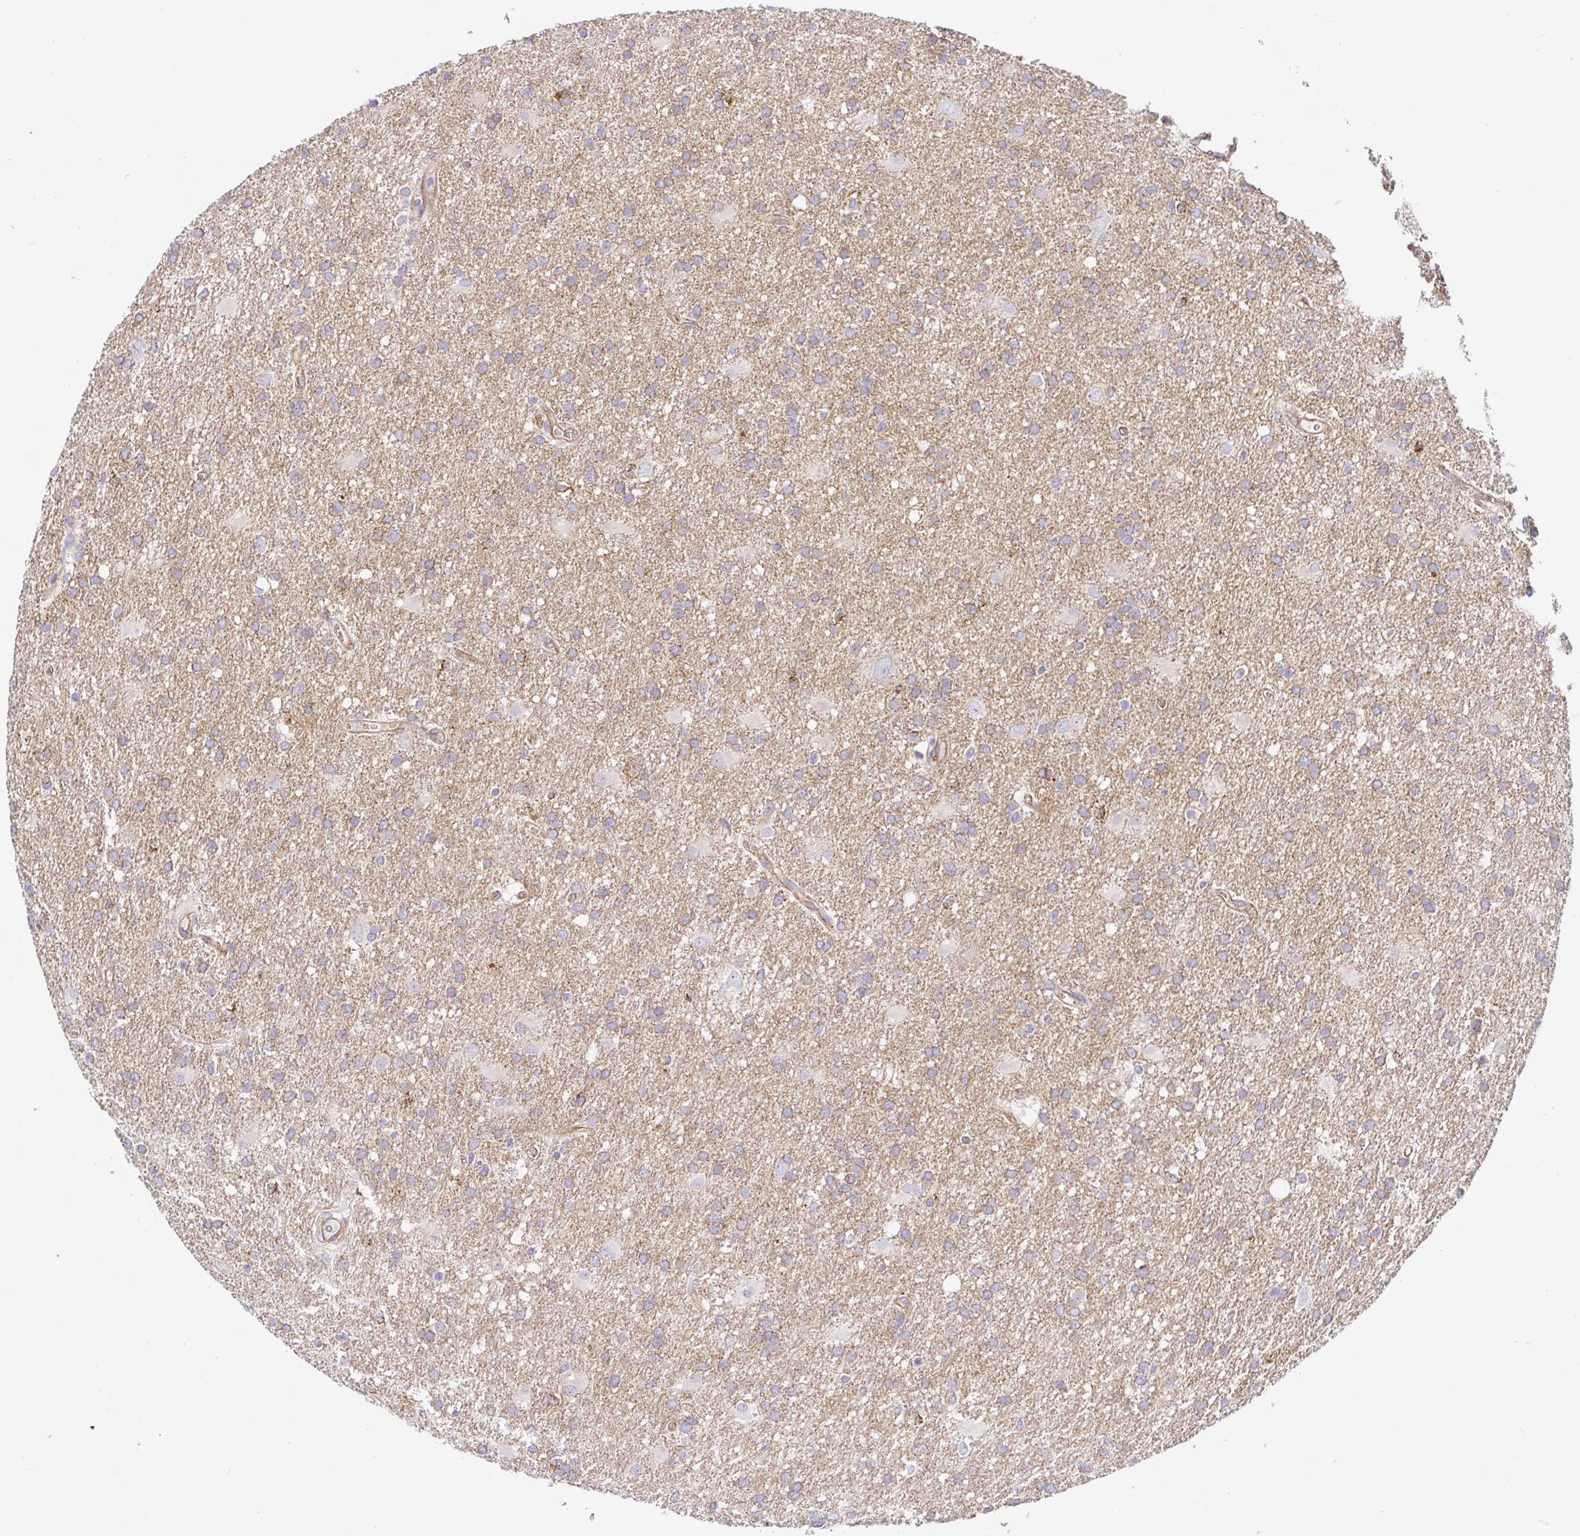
{"staining": {"intensity": "negative", "quantity": "none", "location": "none"}, "tissue": "glioma", "cell_type": "Tumor cells", "image_type": "cancer", "snomed": [{"axis": "morphology", "description": "Glioma, malignant, Low grade"}, {"axis": "topography", "description": "Brain"}], "caption": "IHC photomicrograph of glioma stained for a protein (brown), which shows no expression in tumor cells. (IHC, brightfield microscopy, high magnification).", "gene": "ARL4D", "patient": {"sex": "male", "age": 66}}